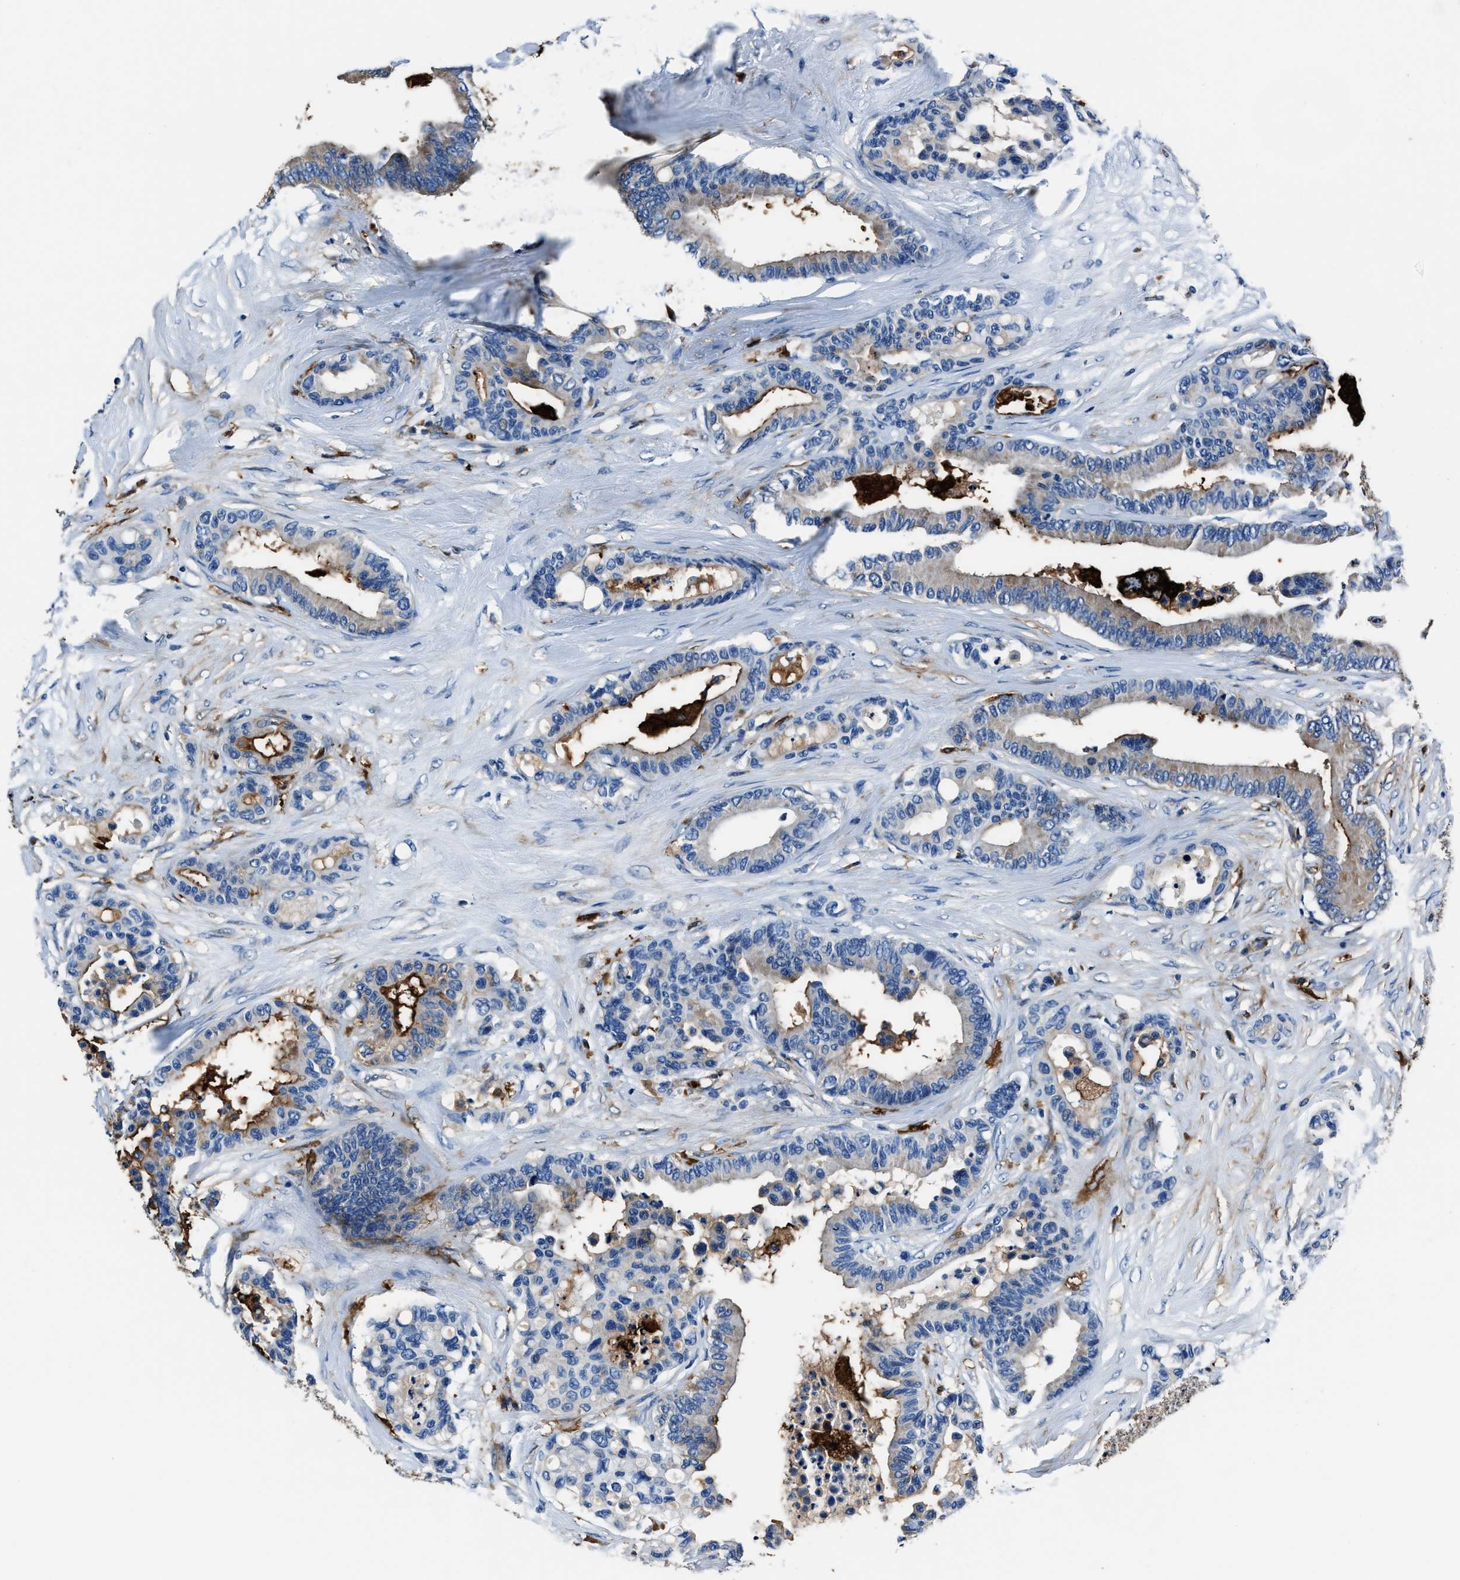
{"staining": {"intensity": "weak", "quantity": "<25%", "location": "cytoplasmic/membranous"}, "tissue": "colorectal cancer", "cell_type": "Tumor cells", "image_type": "cancer", "snomed": [{"axis": "morphology", "description": "Adenocarcinoma, NOS"}, {"axis": "topography", "description": "Colon"}], "caption": "An IHC histopathology image of colorectal cancer (adenocarcinoma) is shown. There is no staining in tumor cells of colorectal cancer (adenocarcinoma). Nuclei are stained in blue.", "gene": "FTL", "patient": {"sex": "male", "age": 82}}